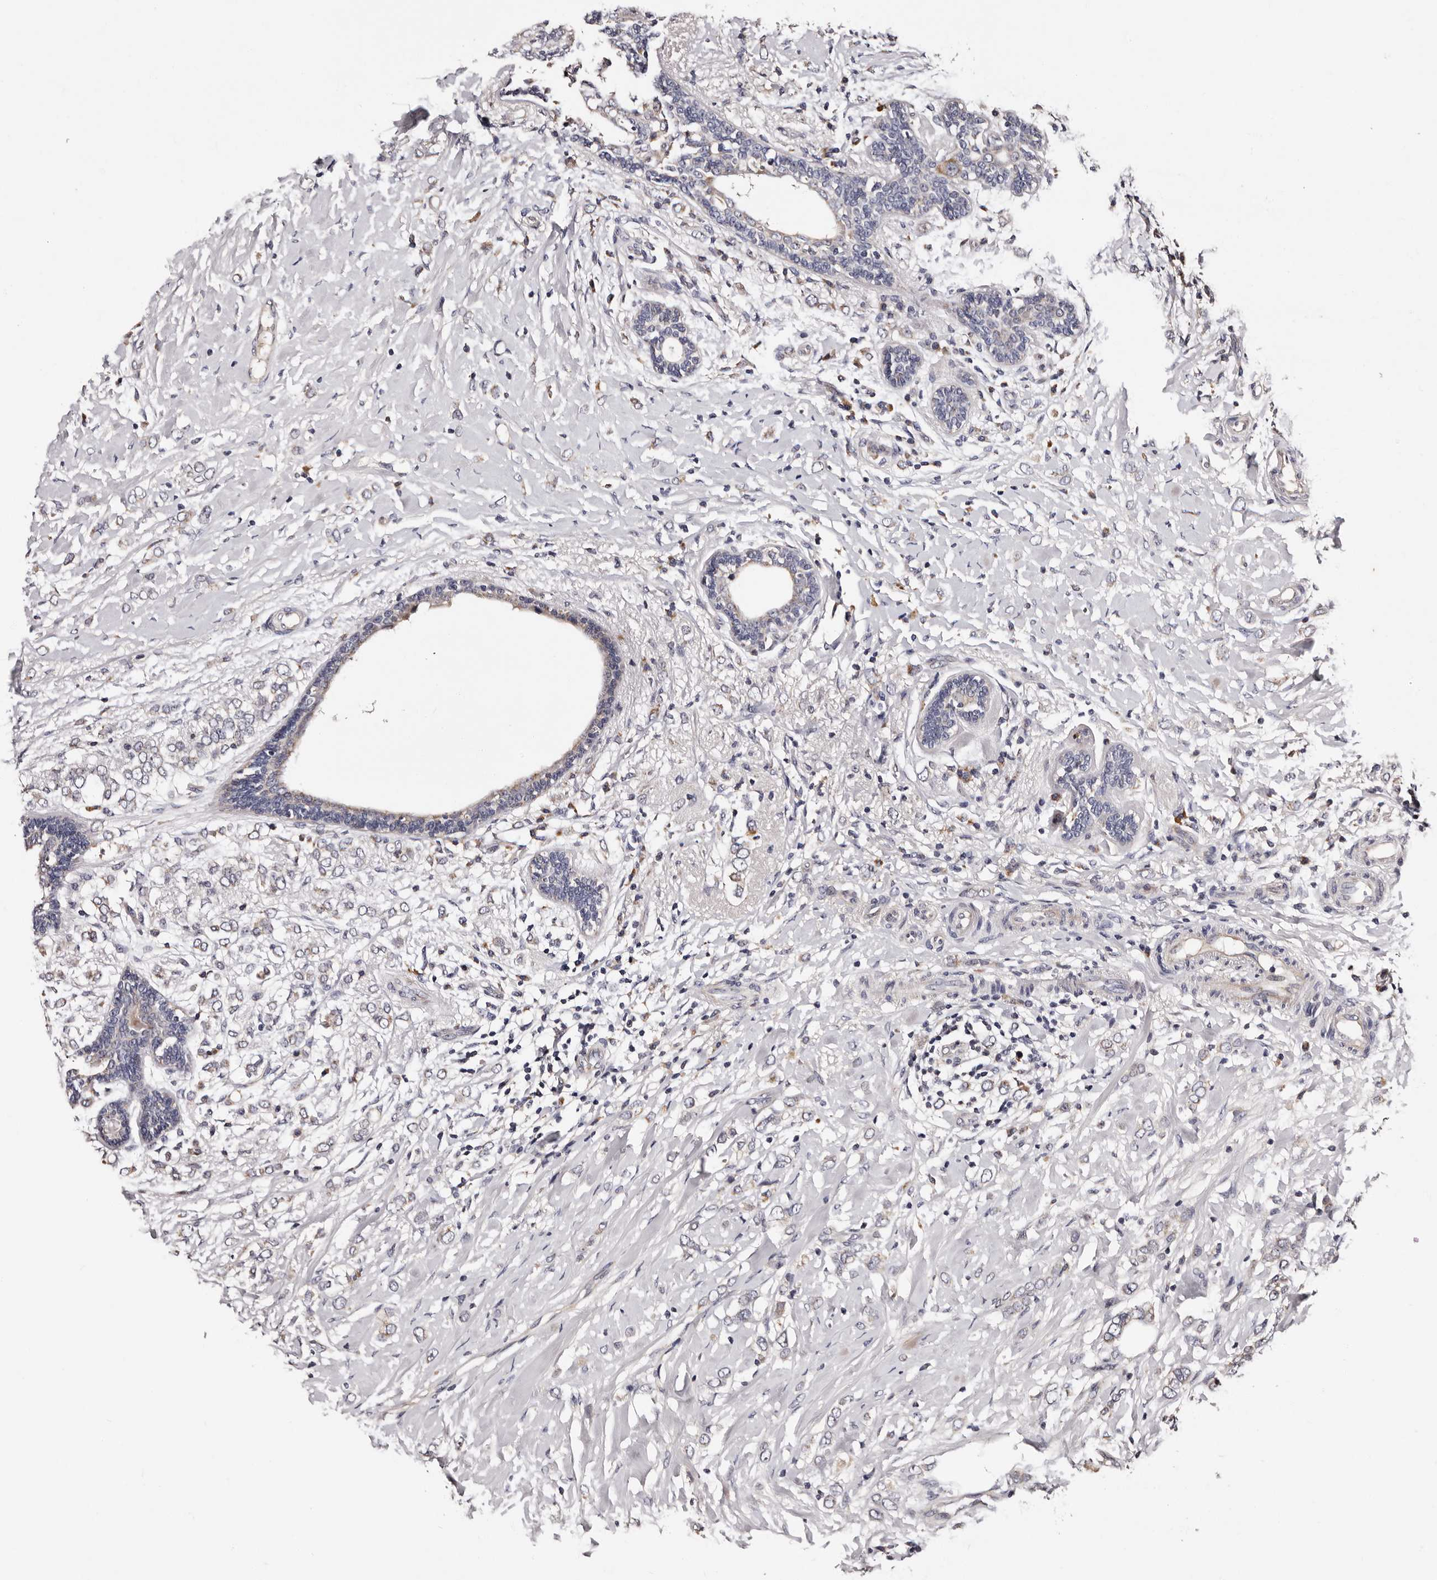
{"staining": {"intensity": "weak", "quantity": "<25%", "location": "cytoplasmic/membranous"}, "tissue": "breast cancer", "cell_type": "Tumor cells", "image_type": "cancer", "snomed": [{"axis": "morphology", "description": "Normal tissue, NOS"}, {"axis": "morphology", "description": "Lobular carcinoma"}, {"axis": "topography", "description": "Breast"}], "caption": "The image demonstrates no significant staining in tumor cells of breast cancer.", "gene": "TAF4B", "patient": {"sex": "female", "age": 47}}